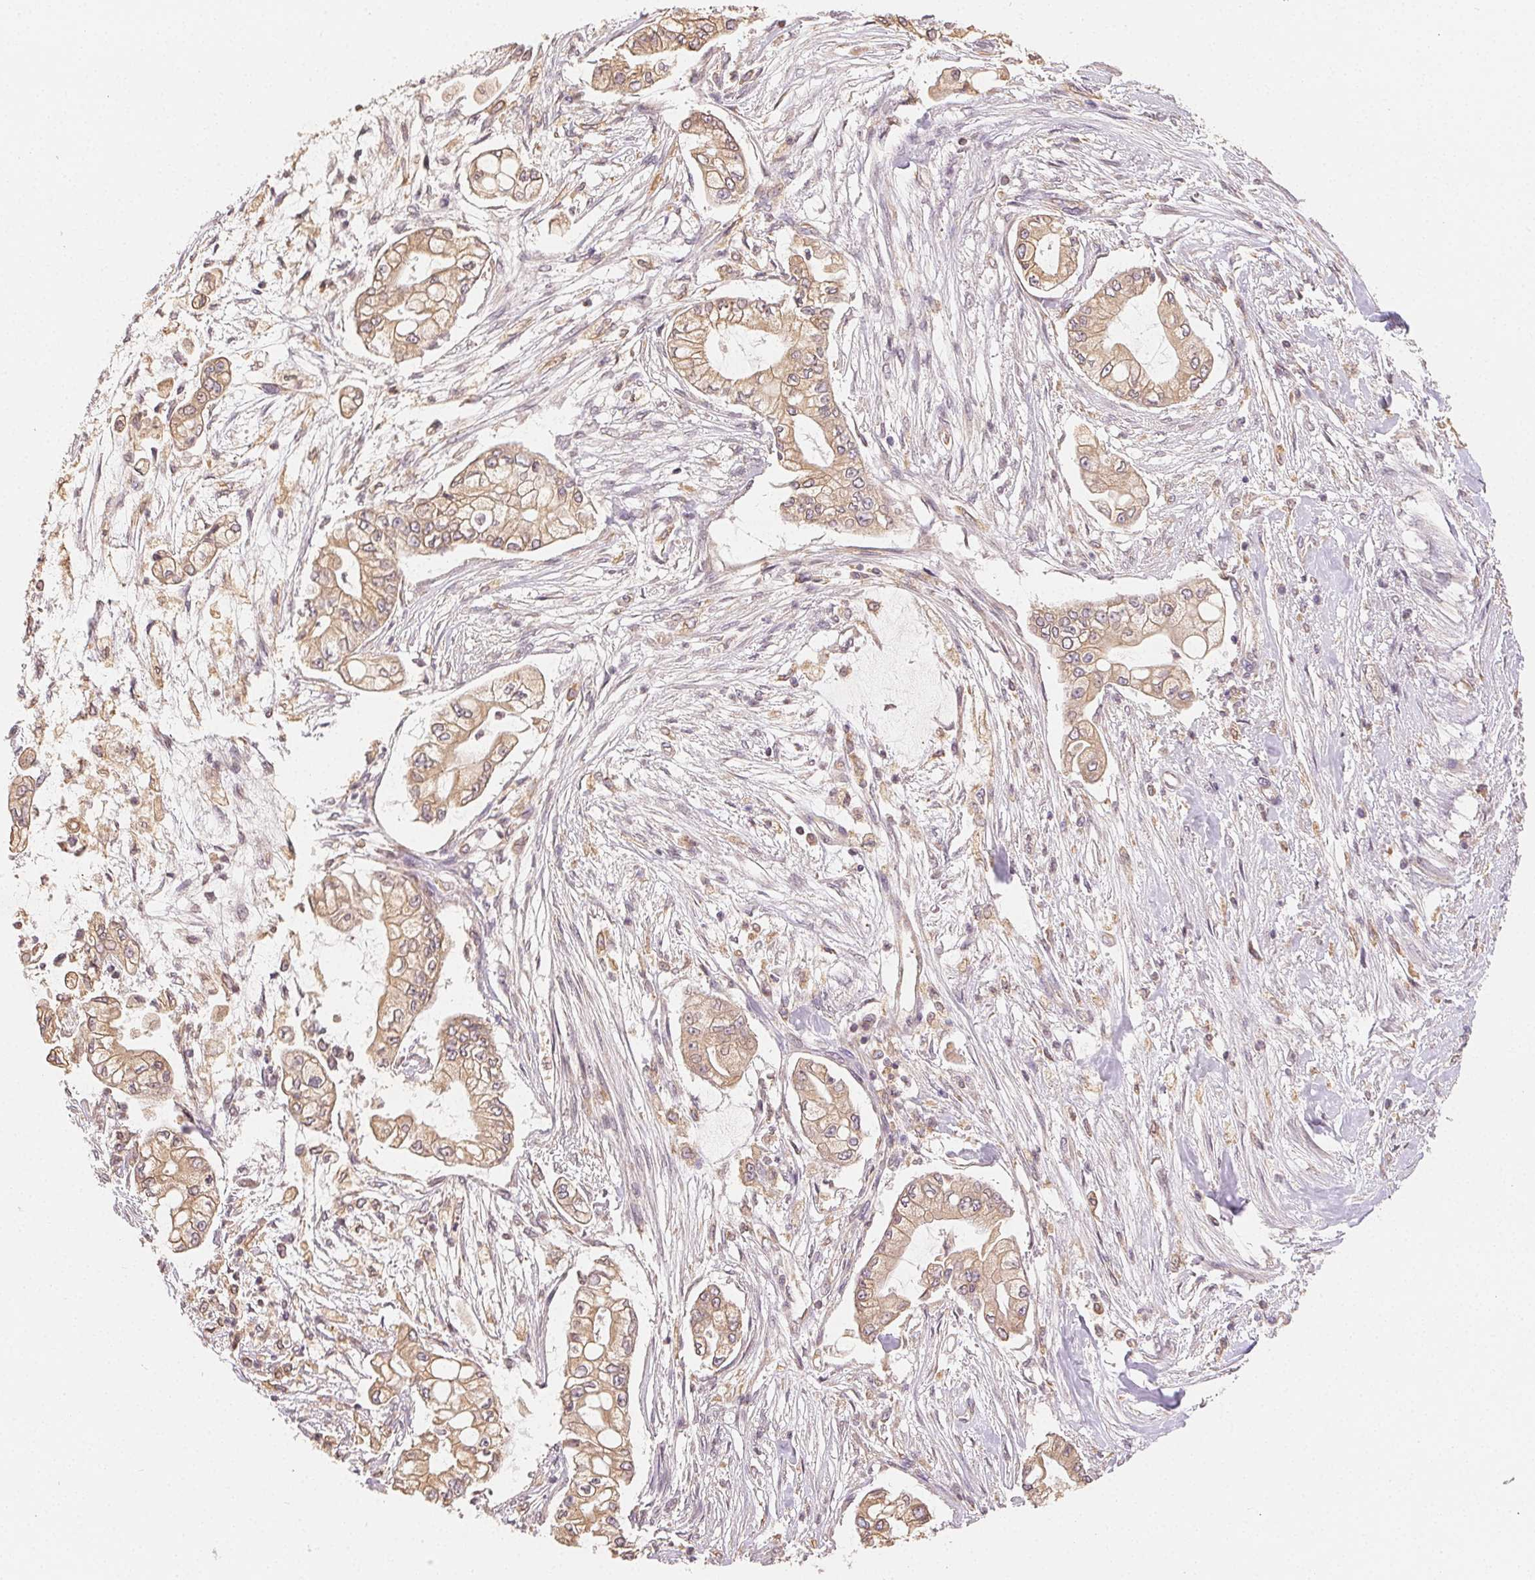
{"staining": {"intensity": "weak", "quantity": ">75%", "location": "cytoplasmic/membranous"}, "tissue": "pancreatic cancer", "cell_type": "Tumor cells", "image_type": "cancer", "snomed": [{"axis": "morphology", "description": "Adenocarcinoma, NOS"}, {"axis": "topography", "description": "Pancreas"}], "caption": "Weak cytoplasmic/membranous staining for a protein is present in about >75% of tumor cells of pancreatic cancer using IHC.", "gene": "SEZ6L2", "patient": {"sex": "female", "age": 69}}